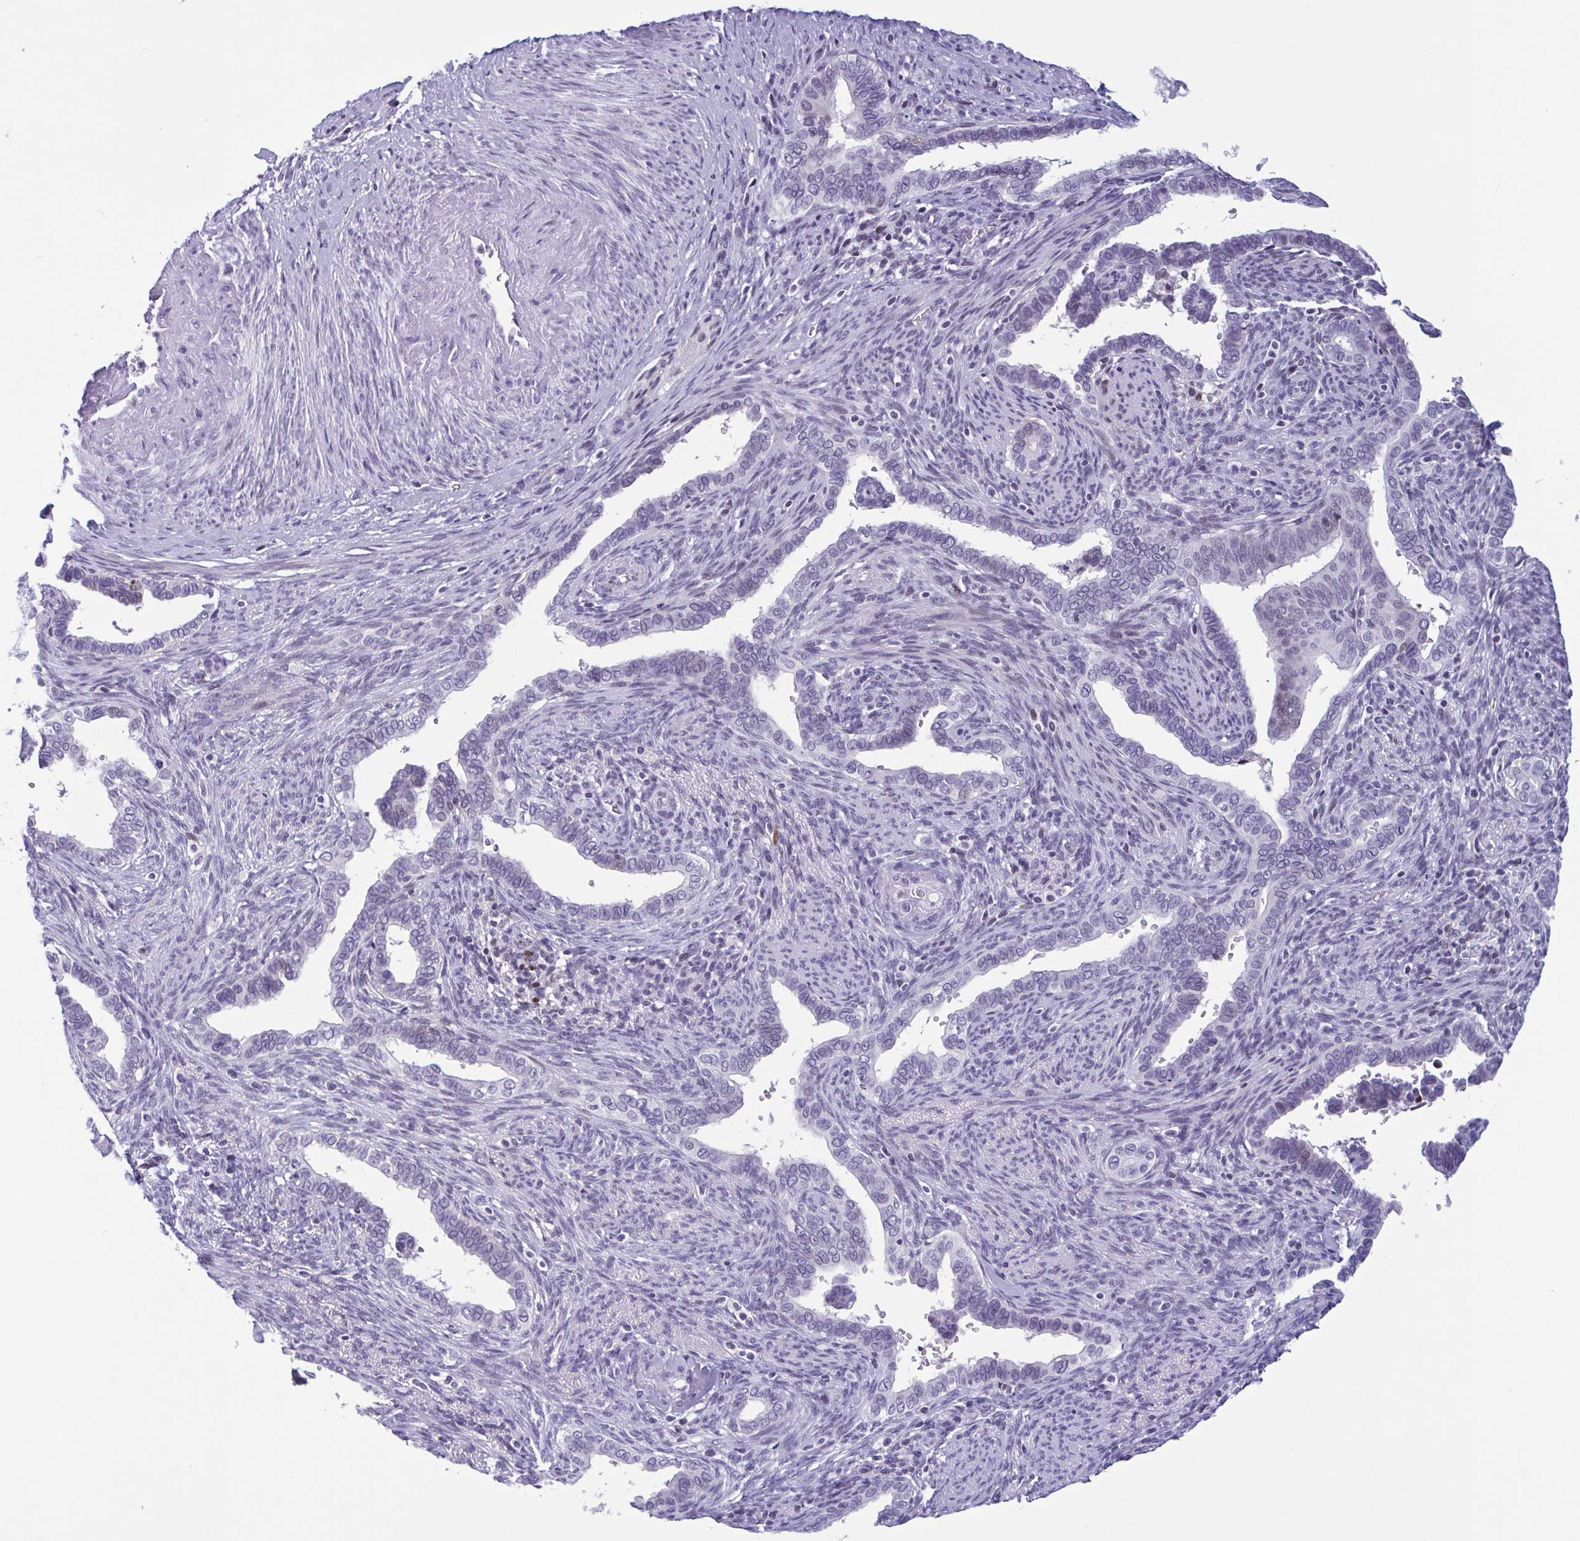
{"staining": {"intensity": "moderate", "quantity": "<25%", "location": "nuclear"}, "tissue": "cervical cancer", "cell_type": "Tumor cells", "image_type": "cancer", "snomed": [{"axis": "morphology", "description": "Adenocarcinoma, NOS"}, {"axis": "morphology", "description": "Adenocarcinoma, Low grade"}, {"axis": "topography", "description": "Cervix"}], "caption": "A histopathology image of human cervical adenocarcinoma stained for a protein demonstrates moderate nuclear brown staining in tumor cells.", "gene": "IRF1", "patient": {"sex": "female", "age": 35}}